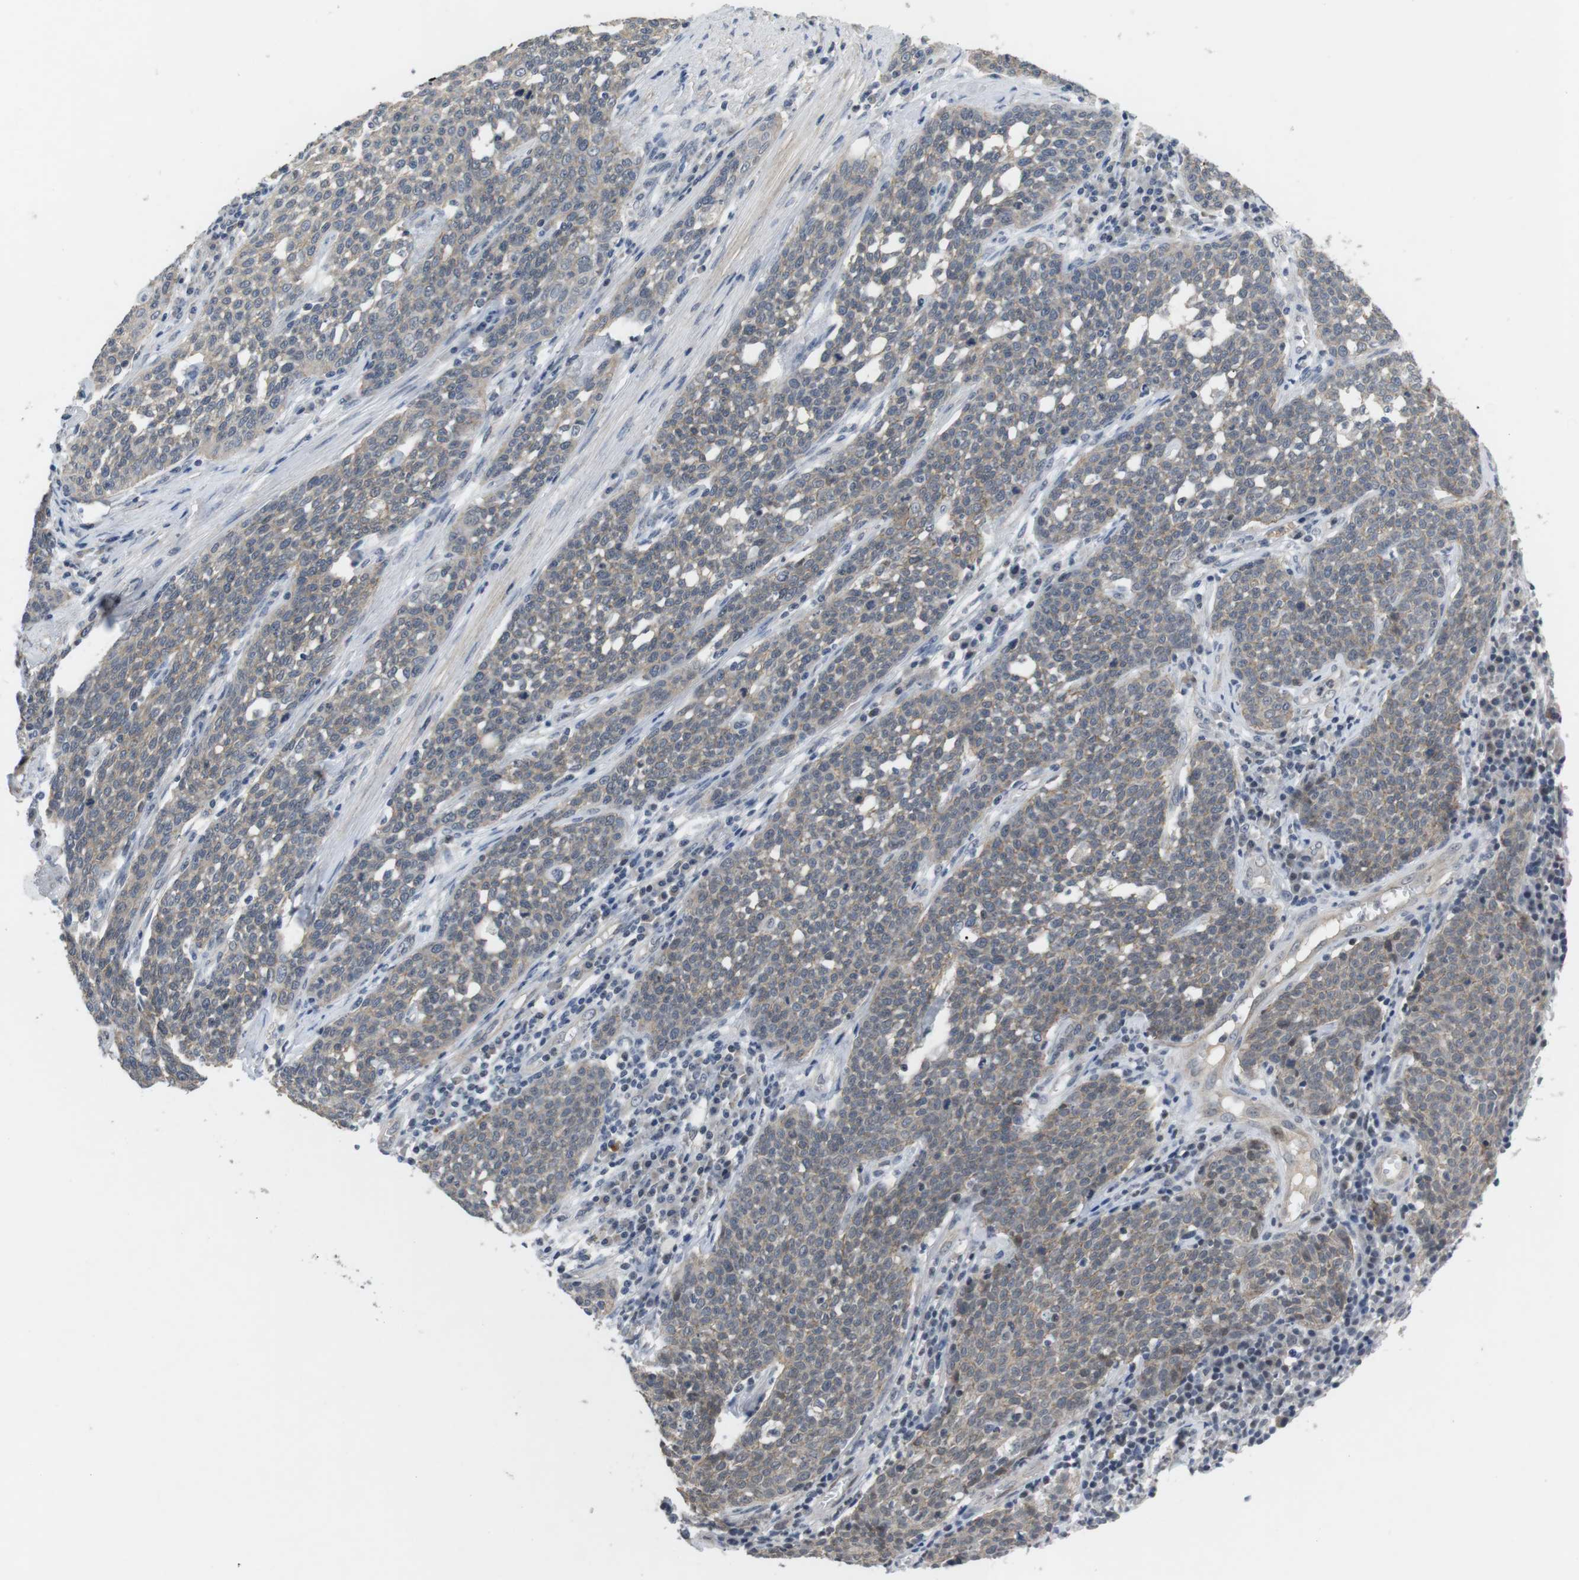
{"staining": {"intensity": "weak", "quantity": "<25%", "location": "cytoplasmic/membranous"}, "tissue": "cervical cancer", "cell_type": "Tumor cells", "image_type": "cancer", "snomed": [{"axis": "morphology", "description": "Squamous cell carcinoma, NOS"}, {"axis": "topography", "description": "Cervix"}], "caption": "Tumor cells show no significant expression in cervical squamous cell carcinoma.", "gene": "NECTIN1", "patient": {"sex": "female", "age": 34}}